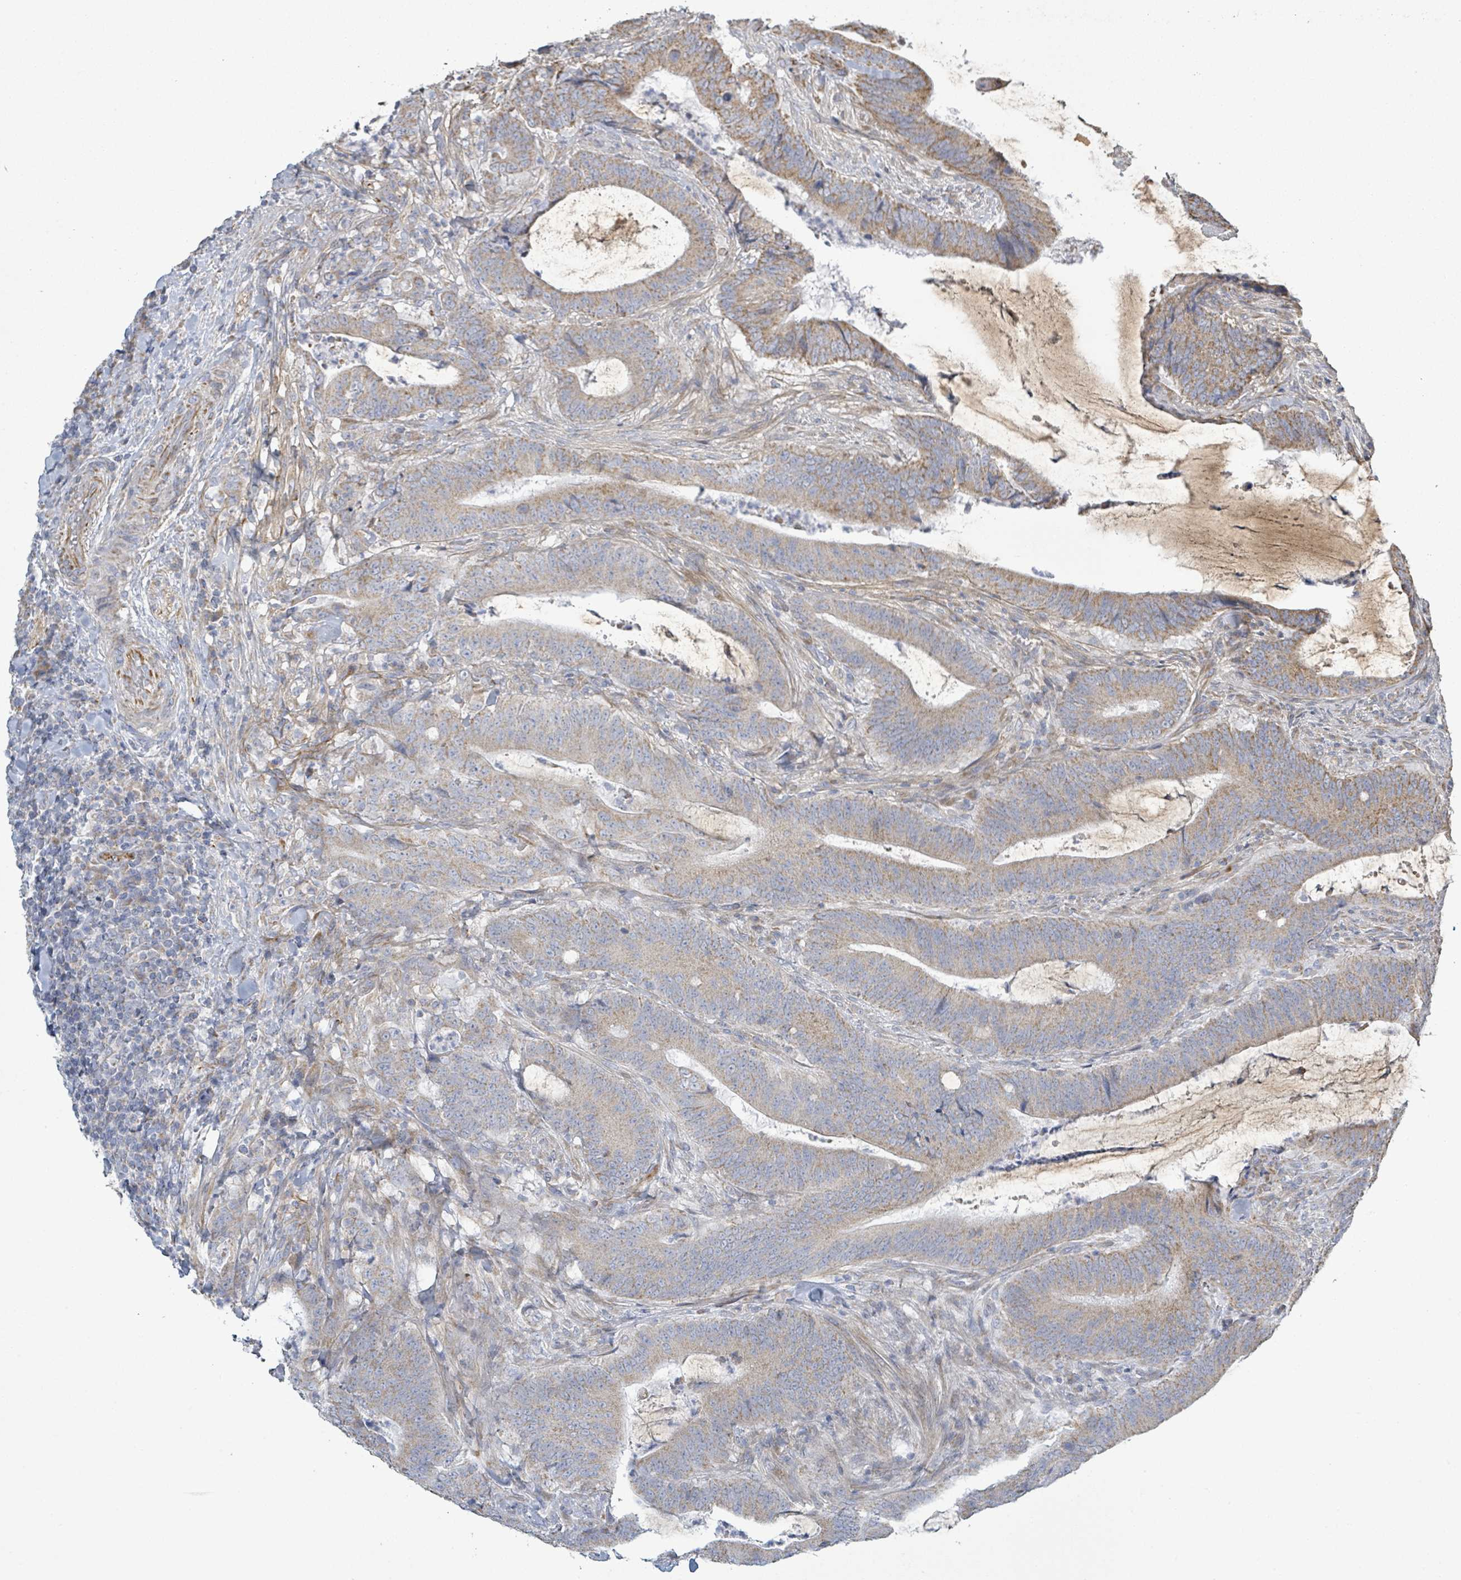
{"staining": {"intensity": "weak", "quantity": ">75%", "location": "cytoplasmic/membranous"}, "tissue": "colorectal cancer", "cell_type": "Tumor cells", "image_type": "cancer", "snomed": [{"axis": "morphology", "description": "Adenocarcinoma, NOS"}, {"axis": "topography", "description": "Colon"}], "caption": "Colorectal cancer stained for a protein reveals weak cytoplasmic/membranous positivity in tumor cells.", "gene": "ALG12", "patient": {"sex": "female", "age": 43}}